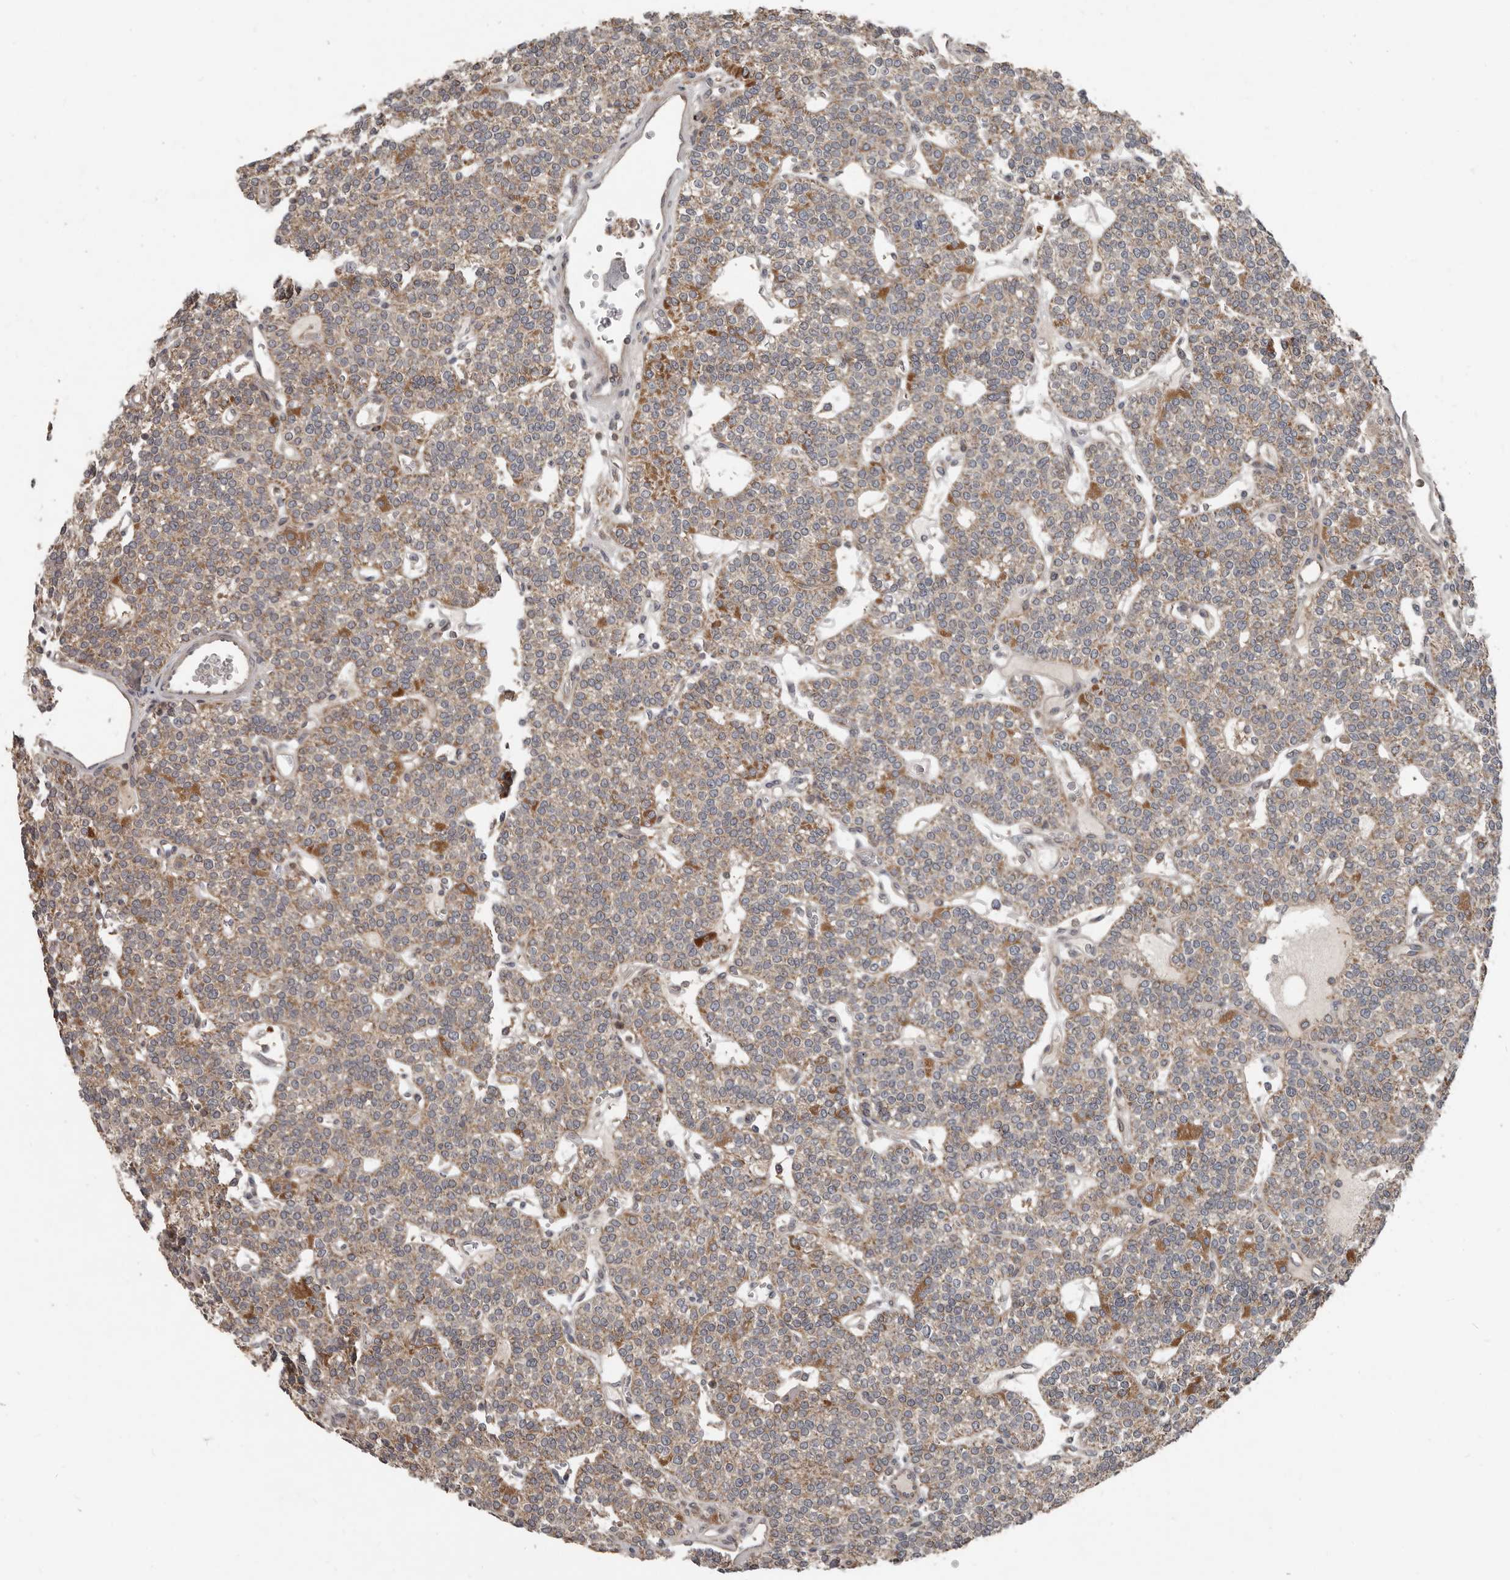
{"staining": {"intensity": "moderate", "quantity": ">75%", "location": "cytoplasmic/membranous"}, "tissue": "parathyroid gland", "cell_type": "Glandular cells", "image_type": "normal", "snomed": [{"axis": "morphology", "description": "Normal tissue, NOS"}, {"axis": "topography", "description": "Parathyroid gland"}], "caption": "IHC staining of unremarkable parathyroid gland, which displays medium levels of moderate cytoplasmic/membranous staining in about >75% of glandular cells indicating moderate cytoplasmic/membranous protein staining. The staining was performed using DAB (3,3'-diaminobenzidine) (brown) for protein detection and nuclei were counterstained in hematoxylin (blue).", "gene": "FBXO31", "patient": {"sex": "male", "age": 83}}